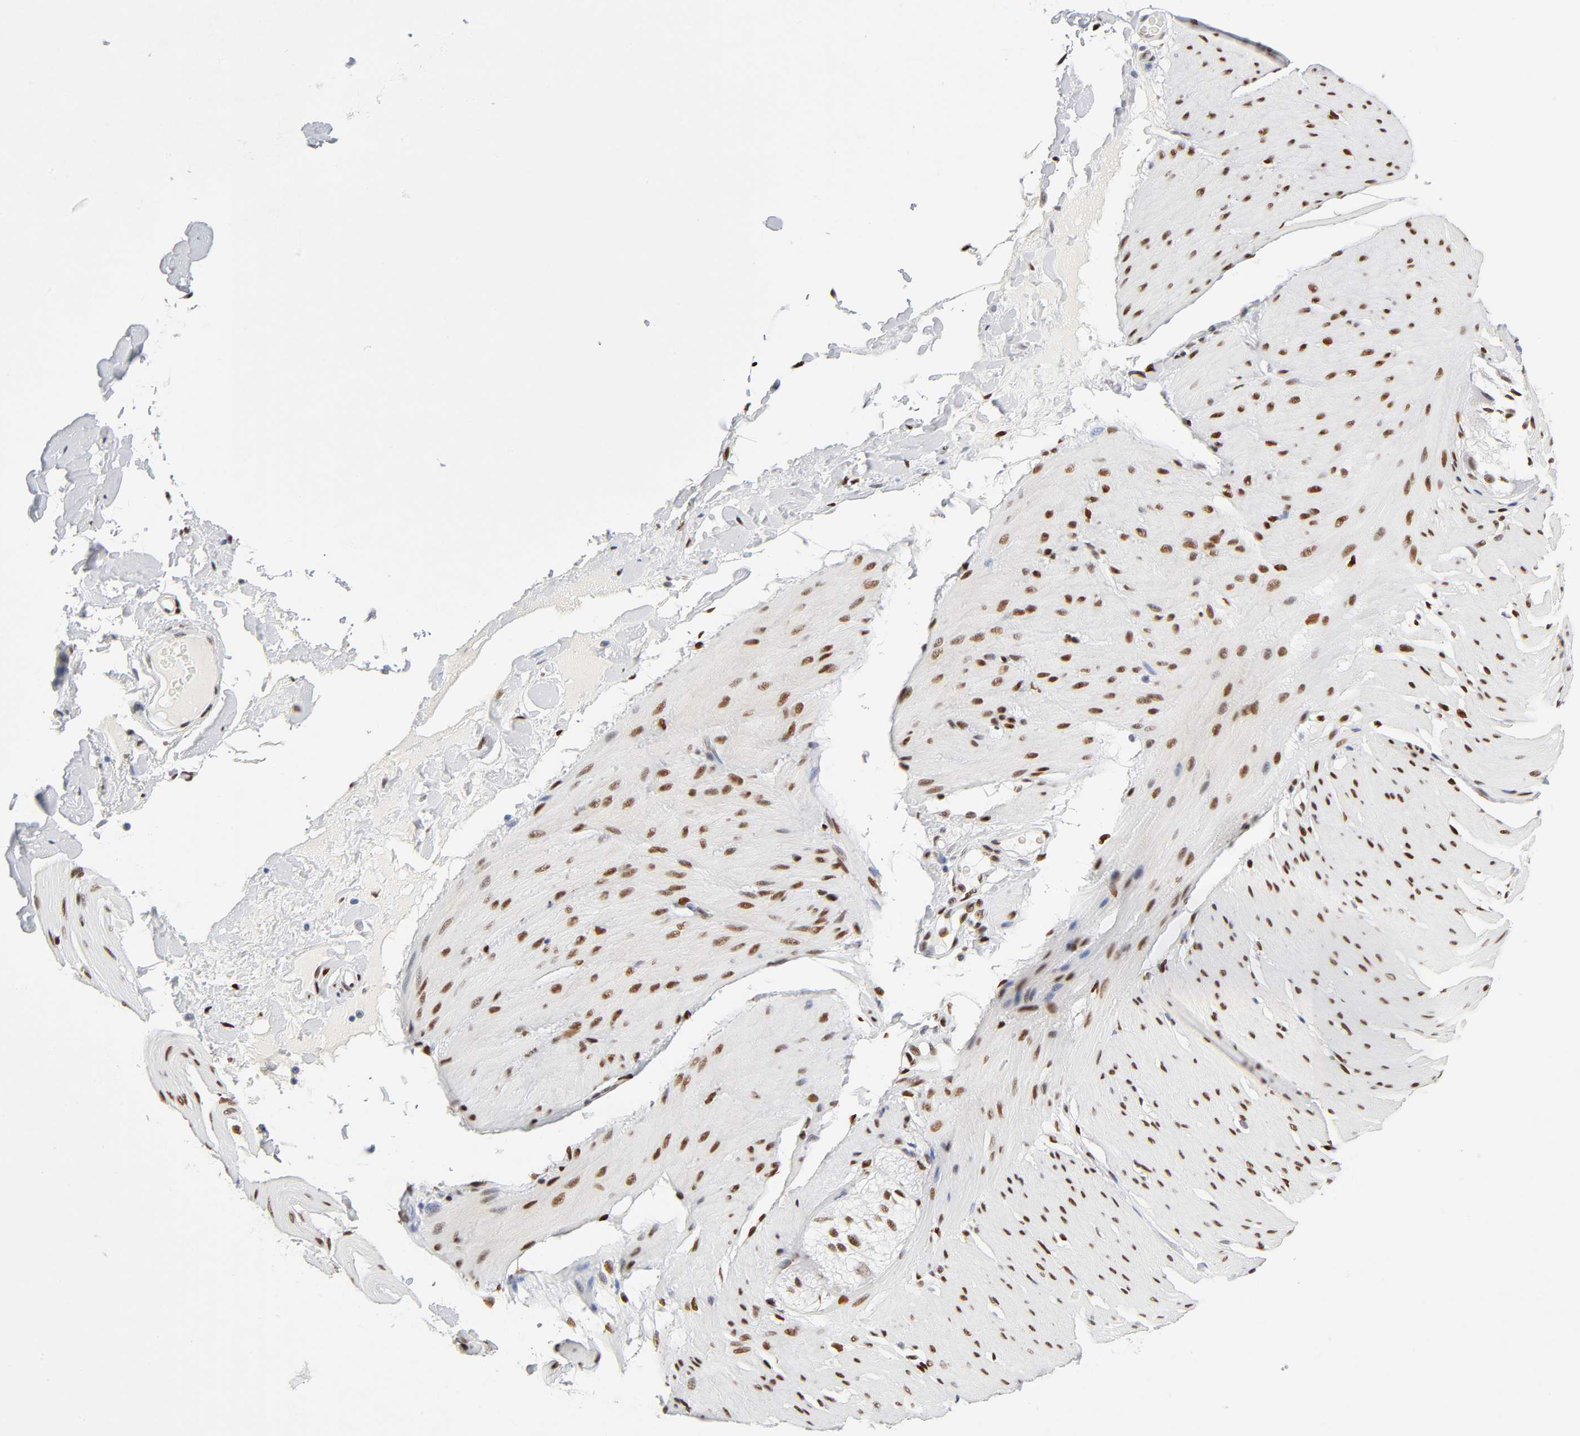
{"staining": {"intensity": "moderate", "quantity": ">75%", "location": "nuclear"}, "tissue": "smooth muscle", "cell_type": "Smooth muscle cells", "image_type": "normal", "snomed": [{"axis": "morphology", "description": "Normal tissue, NOS"}, {"axis": "topography", "description": "Smooth muscle"}, {"axis": "topography", "description": "Colon"}], "caption": "Immunohistochemical staining of benign smooth muscle displays moderate nuclear protein positivity in about >75% of smooth muscle cells.", "gene": "NFIC", "patient": {"sex": "male", "age": 67}}